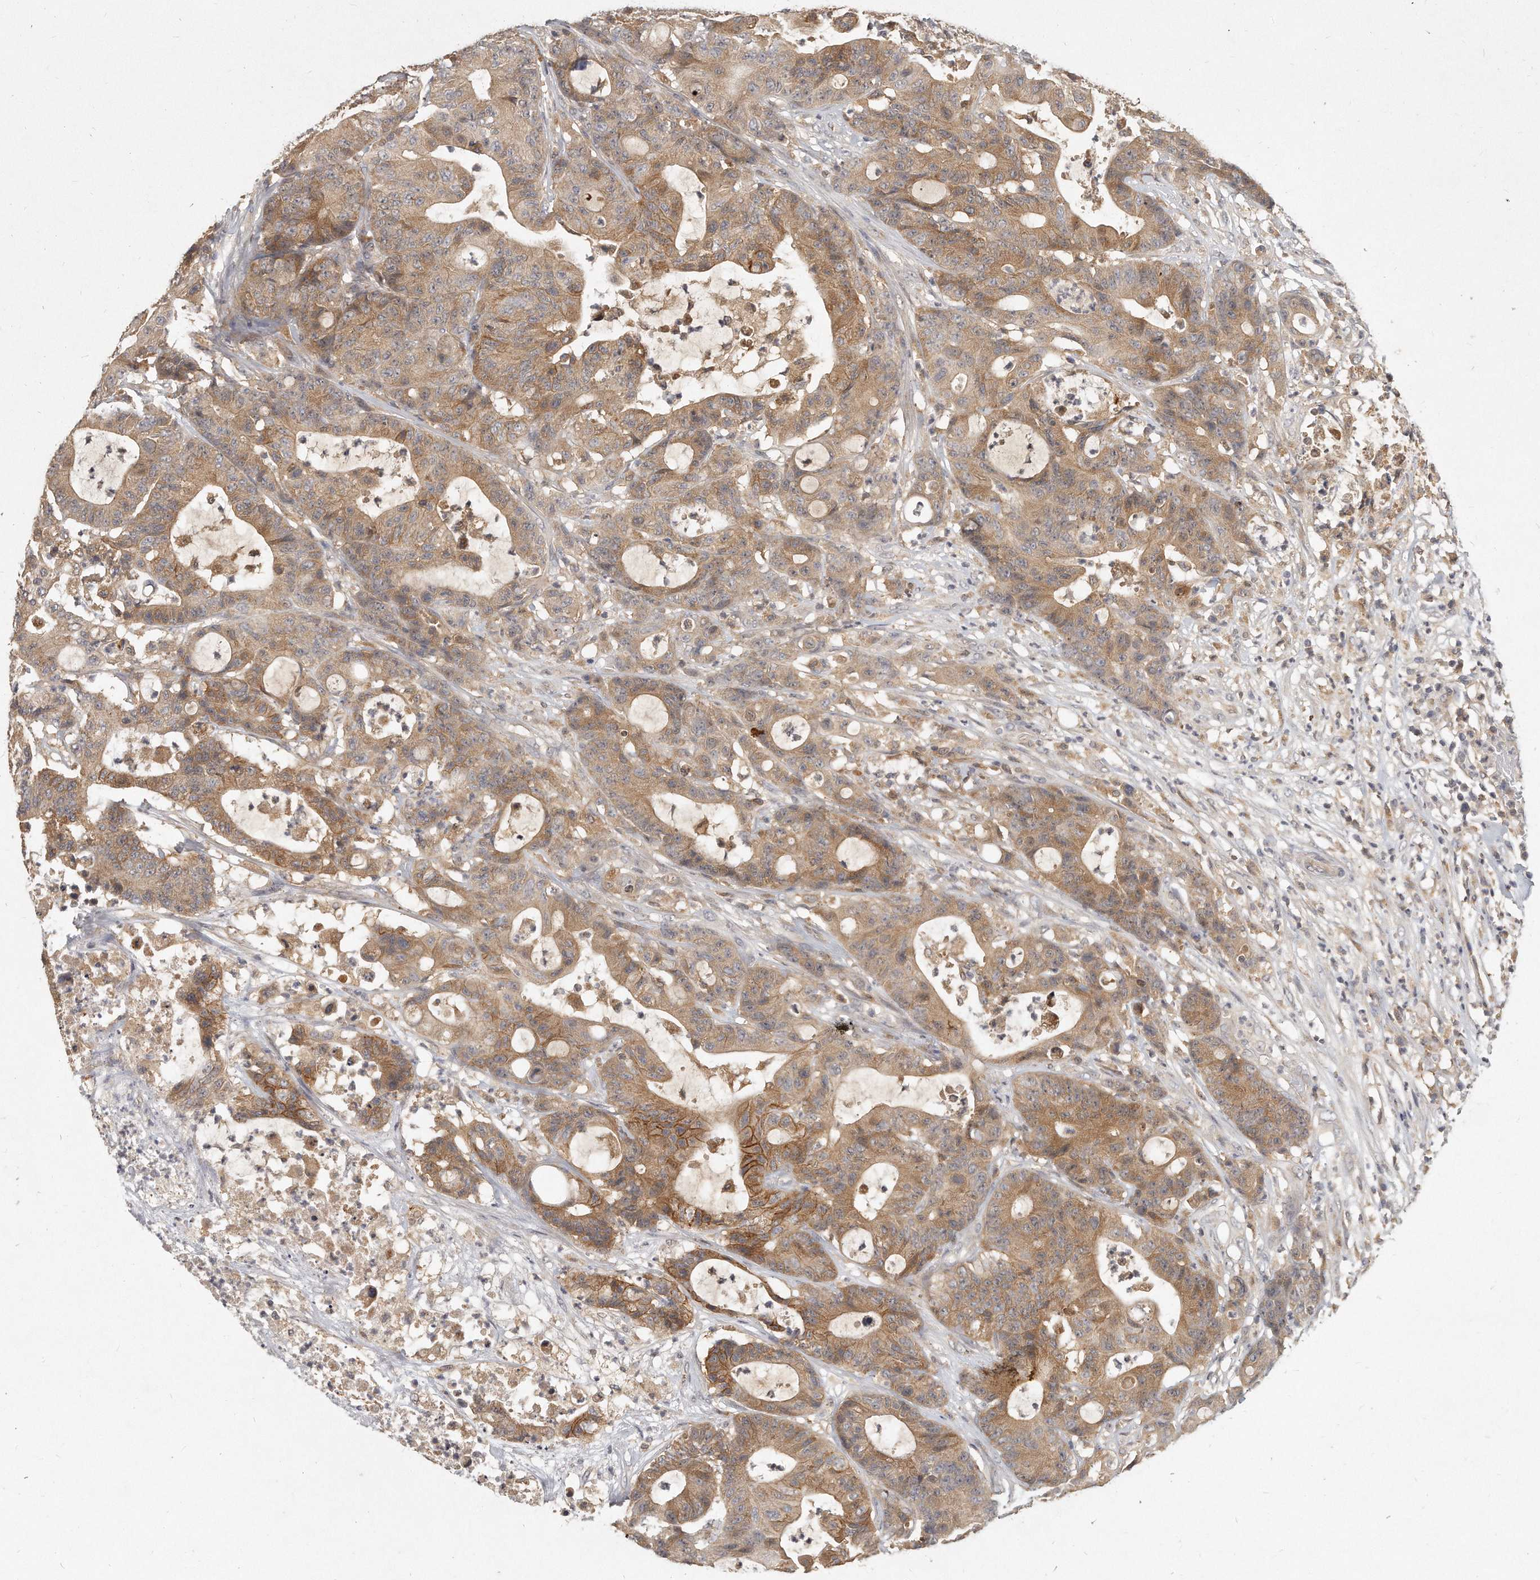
{"staining": {"intensity": "moderate", "quantity": ">75%", "location": "cytoplasmic/membranous"}, "tissue": "colorectal cancer", "cell_type": "Tumor cells", "image_type": "cancer", "snomed": [{"axis": "morphology", "description": "Adenocarcinoma, NOS"}, {"axis": "topography", "description": "Colon"}], "caption": "About >75% of tumor cells in adenocarcinoma (colorectal) reveal moderate cytoplasmic/membranous protein expression as visualized by brown immunohistochemical staining.", "gene": "LGALS8", "patient": {"sex": "female", "age": 84}}